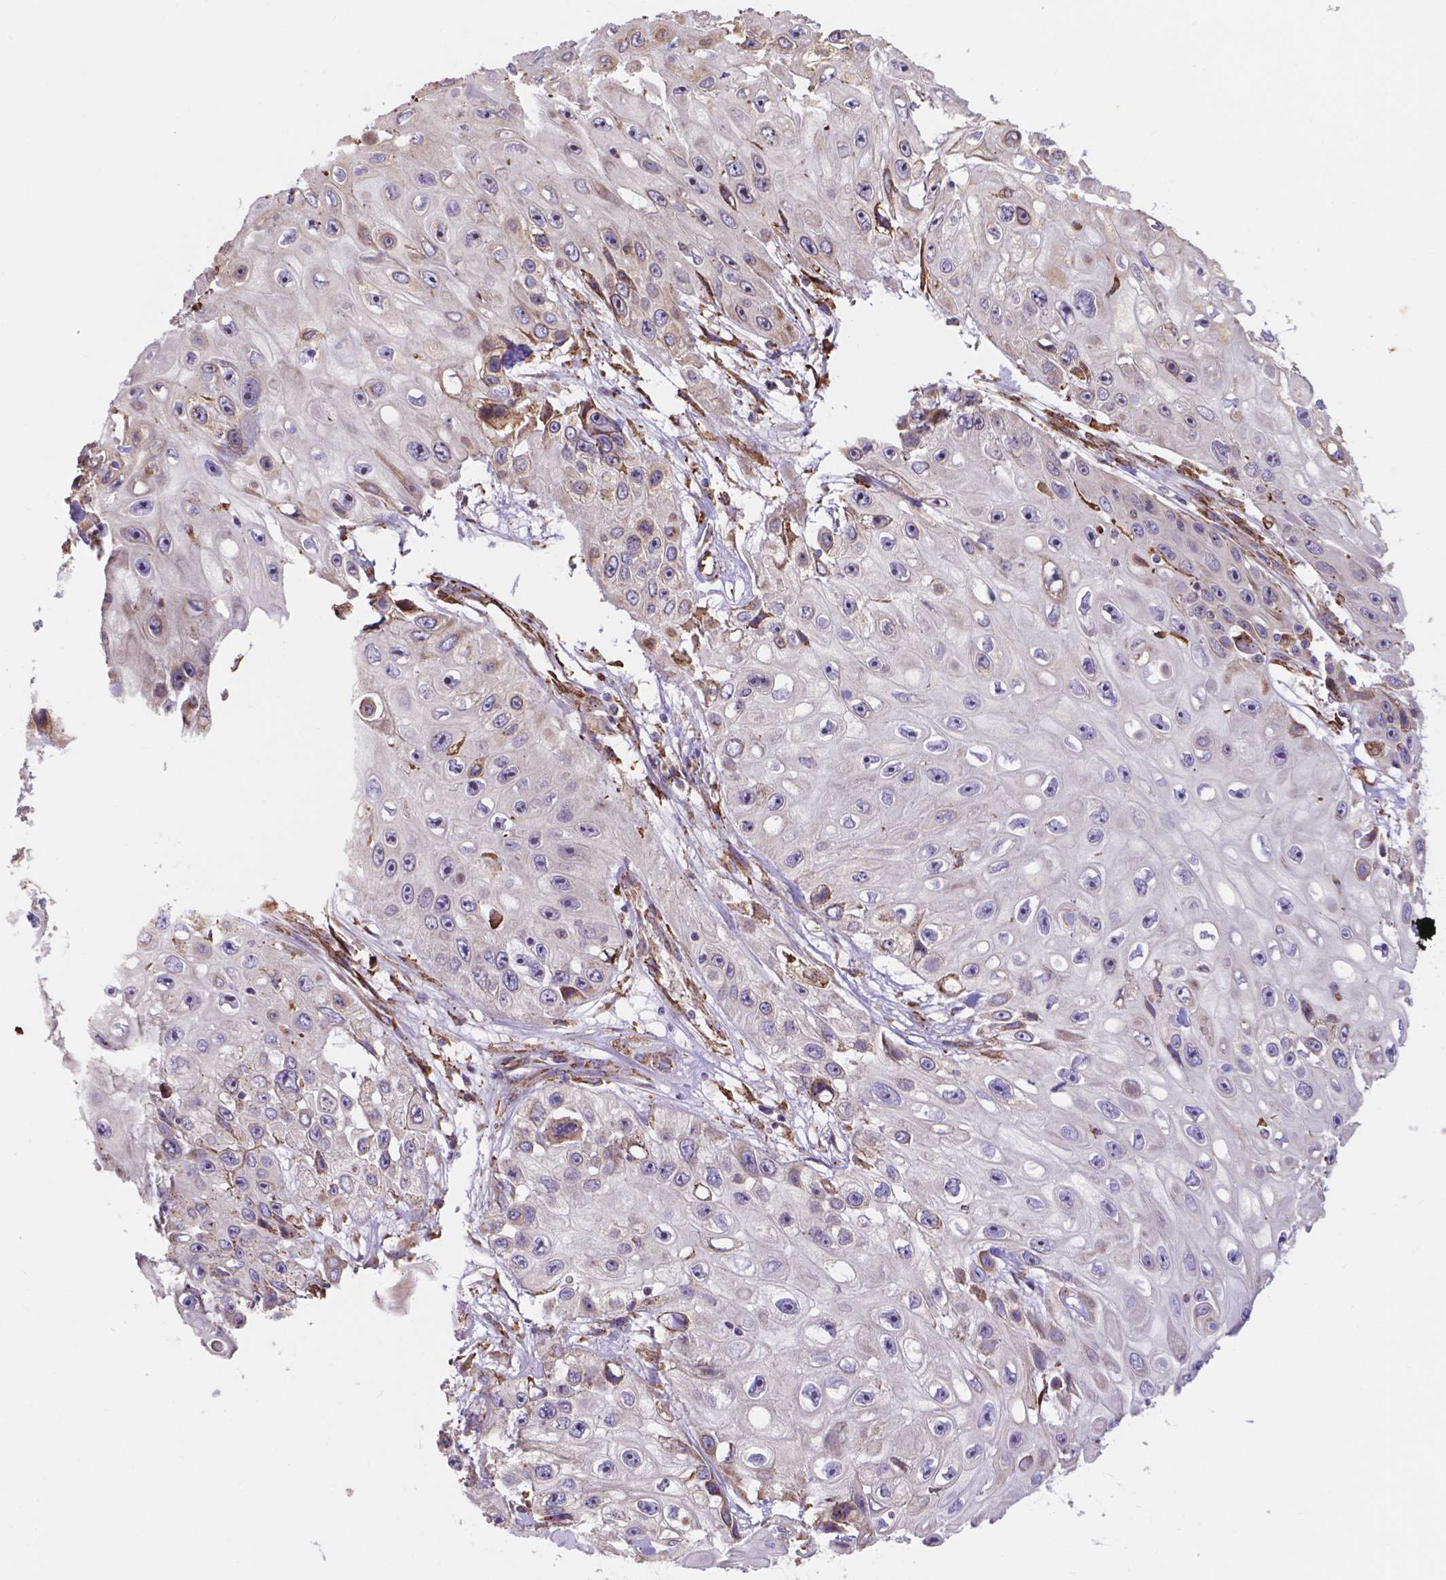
{"staining": {"intensity": "negative", "quantity": "none", "location": "none"}, "tissue": "skin cancer", "cell_type": "Tumor cells", "image_type": "cancer", "snomed": [{"axis": "morphology", "description": "Squamous cell carcinoma, NOS"}, {"axis": "topography", "description": "Skin"}], "caption": "Tumor cells are negative for brown protein staining in skin squamous cell carcinoma.", "gene": "IPO11", "patient": {"sex": "male", "age": 82}}